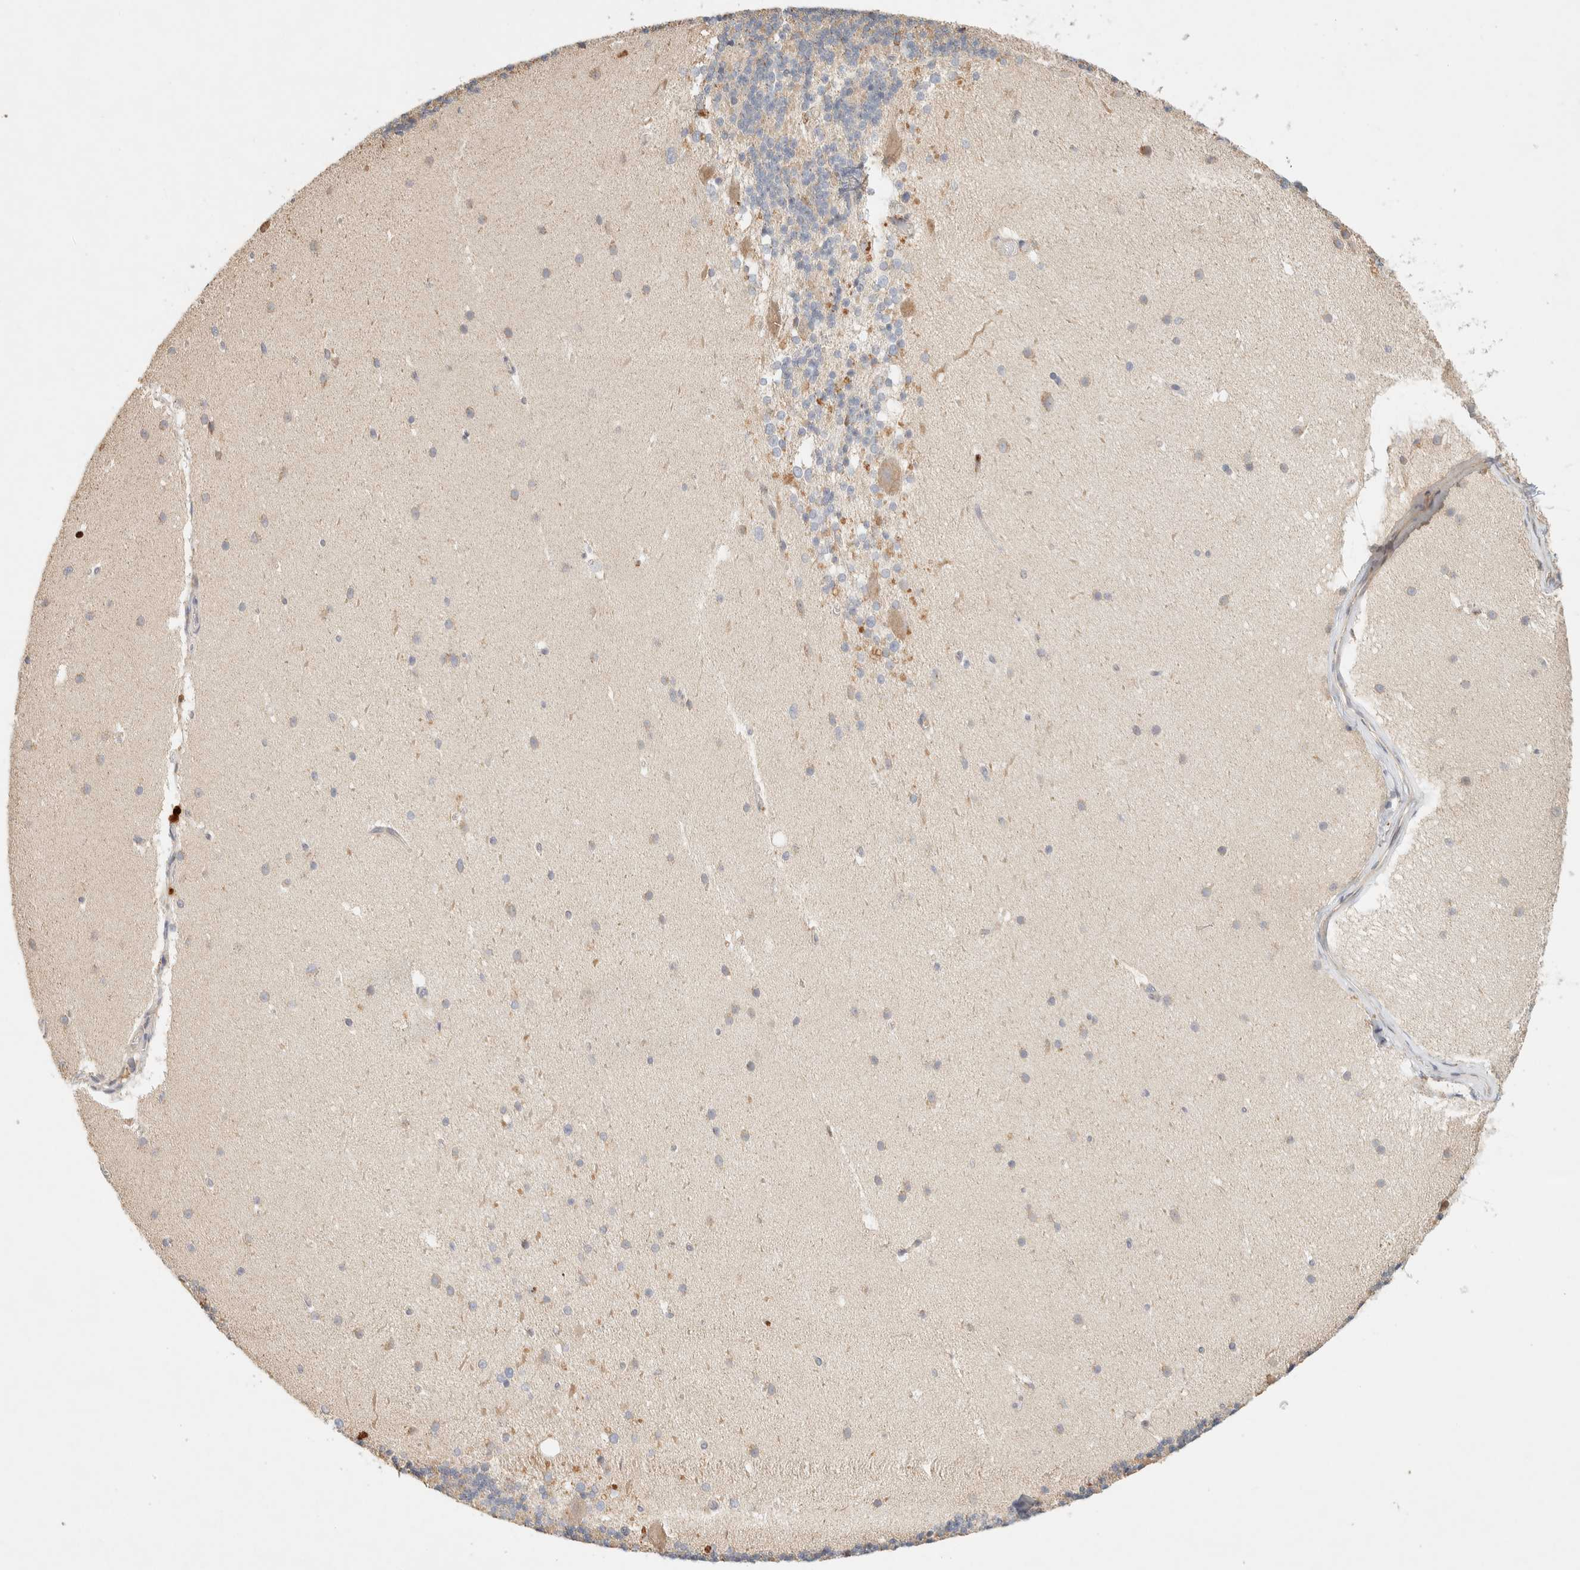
{"staining": {"intensity": "weak", "quantity": "25%-75%", "location": "cytoplasmic/membranous"}, "tissue": "cerebellum", "cell_type": "Cells in granular layer", "image_type": "normal", "snomed": [{"axis": "morphology", "description": "Normal tissue, NOS"}, {"axis": "topography", "description": "Cerebellum"}], "caption": "Benign cerebellum shows weak cytoplasmic/membranous staining in about 25%-75% of cells in granular layer, visualized by immunohistochemistry.", "gene": "TTC3", "patient": {"sex": "female", "age": 19}}